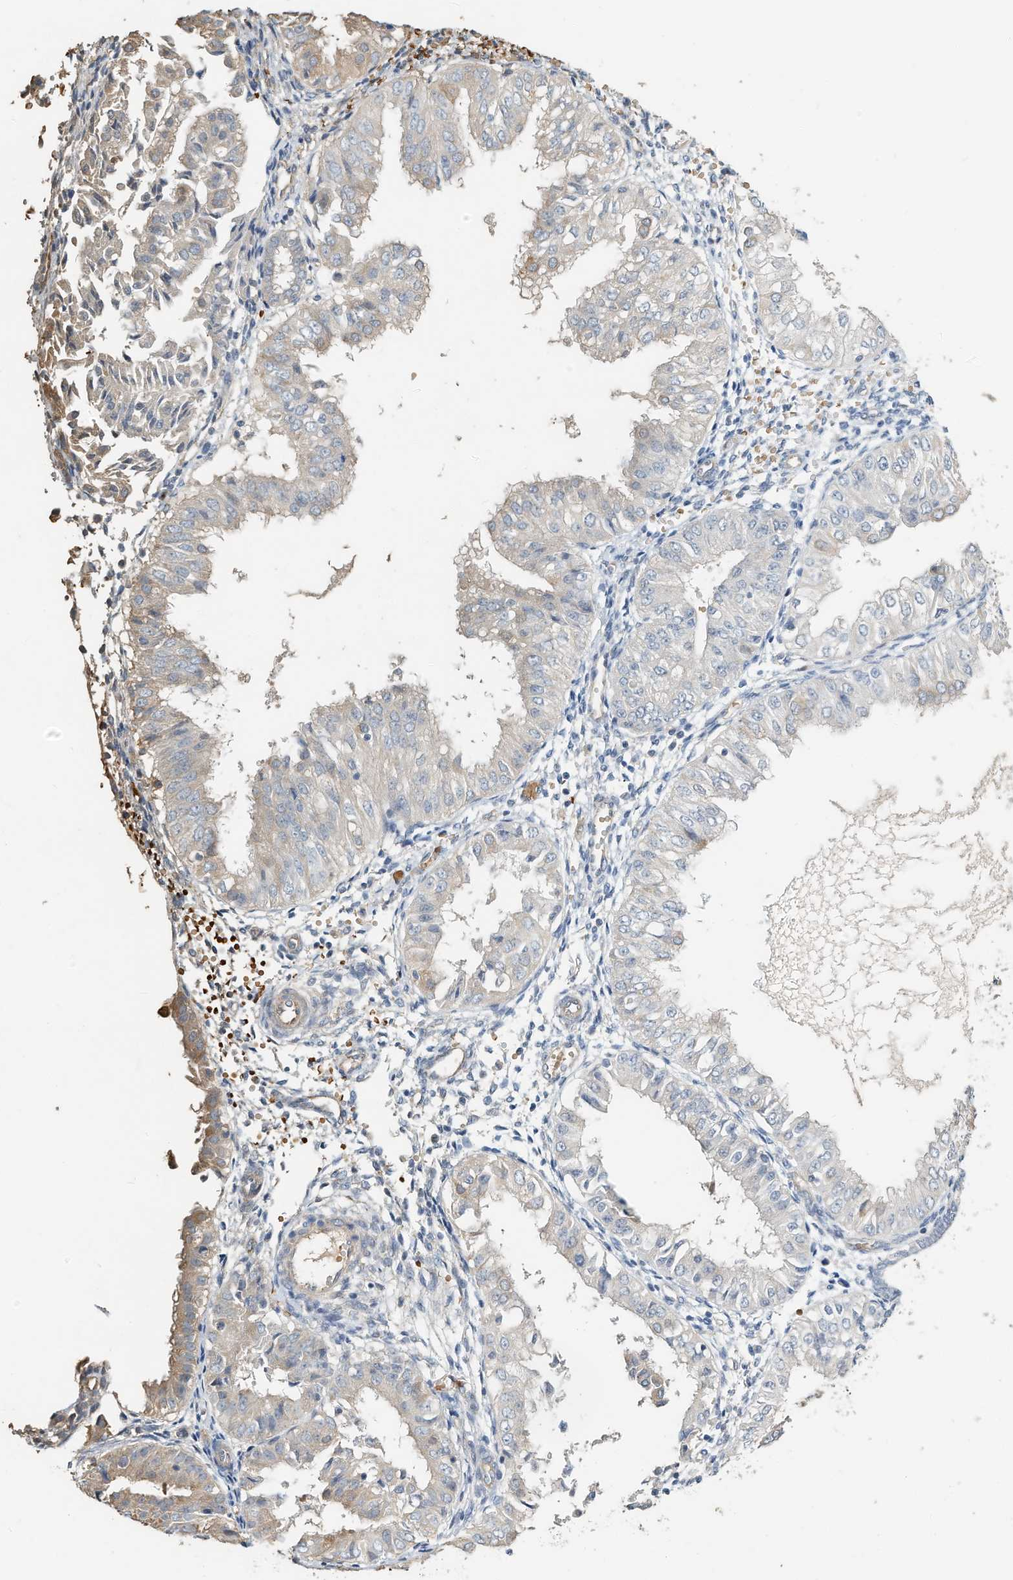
{"staining": {"intensity": "weak", "quantity": "<25%", "location": "cytoplasmic/membranous"}, "tissue": "endometrial cancer", "cell_type": "Tumor cells", "image_type": "cancer", "snomed": [{"axis": "morphology", "description": "Normal tissue, NOS"}, {"axis": "morphology", "description": "Adenocarcinoma, NOS"}, {"axis": "topography", "description": "Endometrium"}], "caption": "Protein analysis of endometrial cancer (adenocarcinoma) demonstrates no significant staining in tumor cells.", "gene": "RCAN3", "patient": {"sex": "female", "age": 53}}